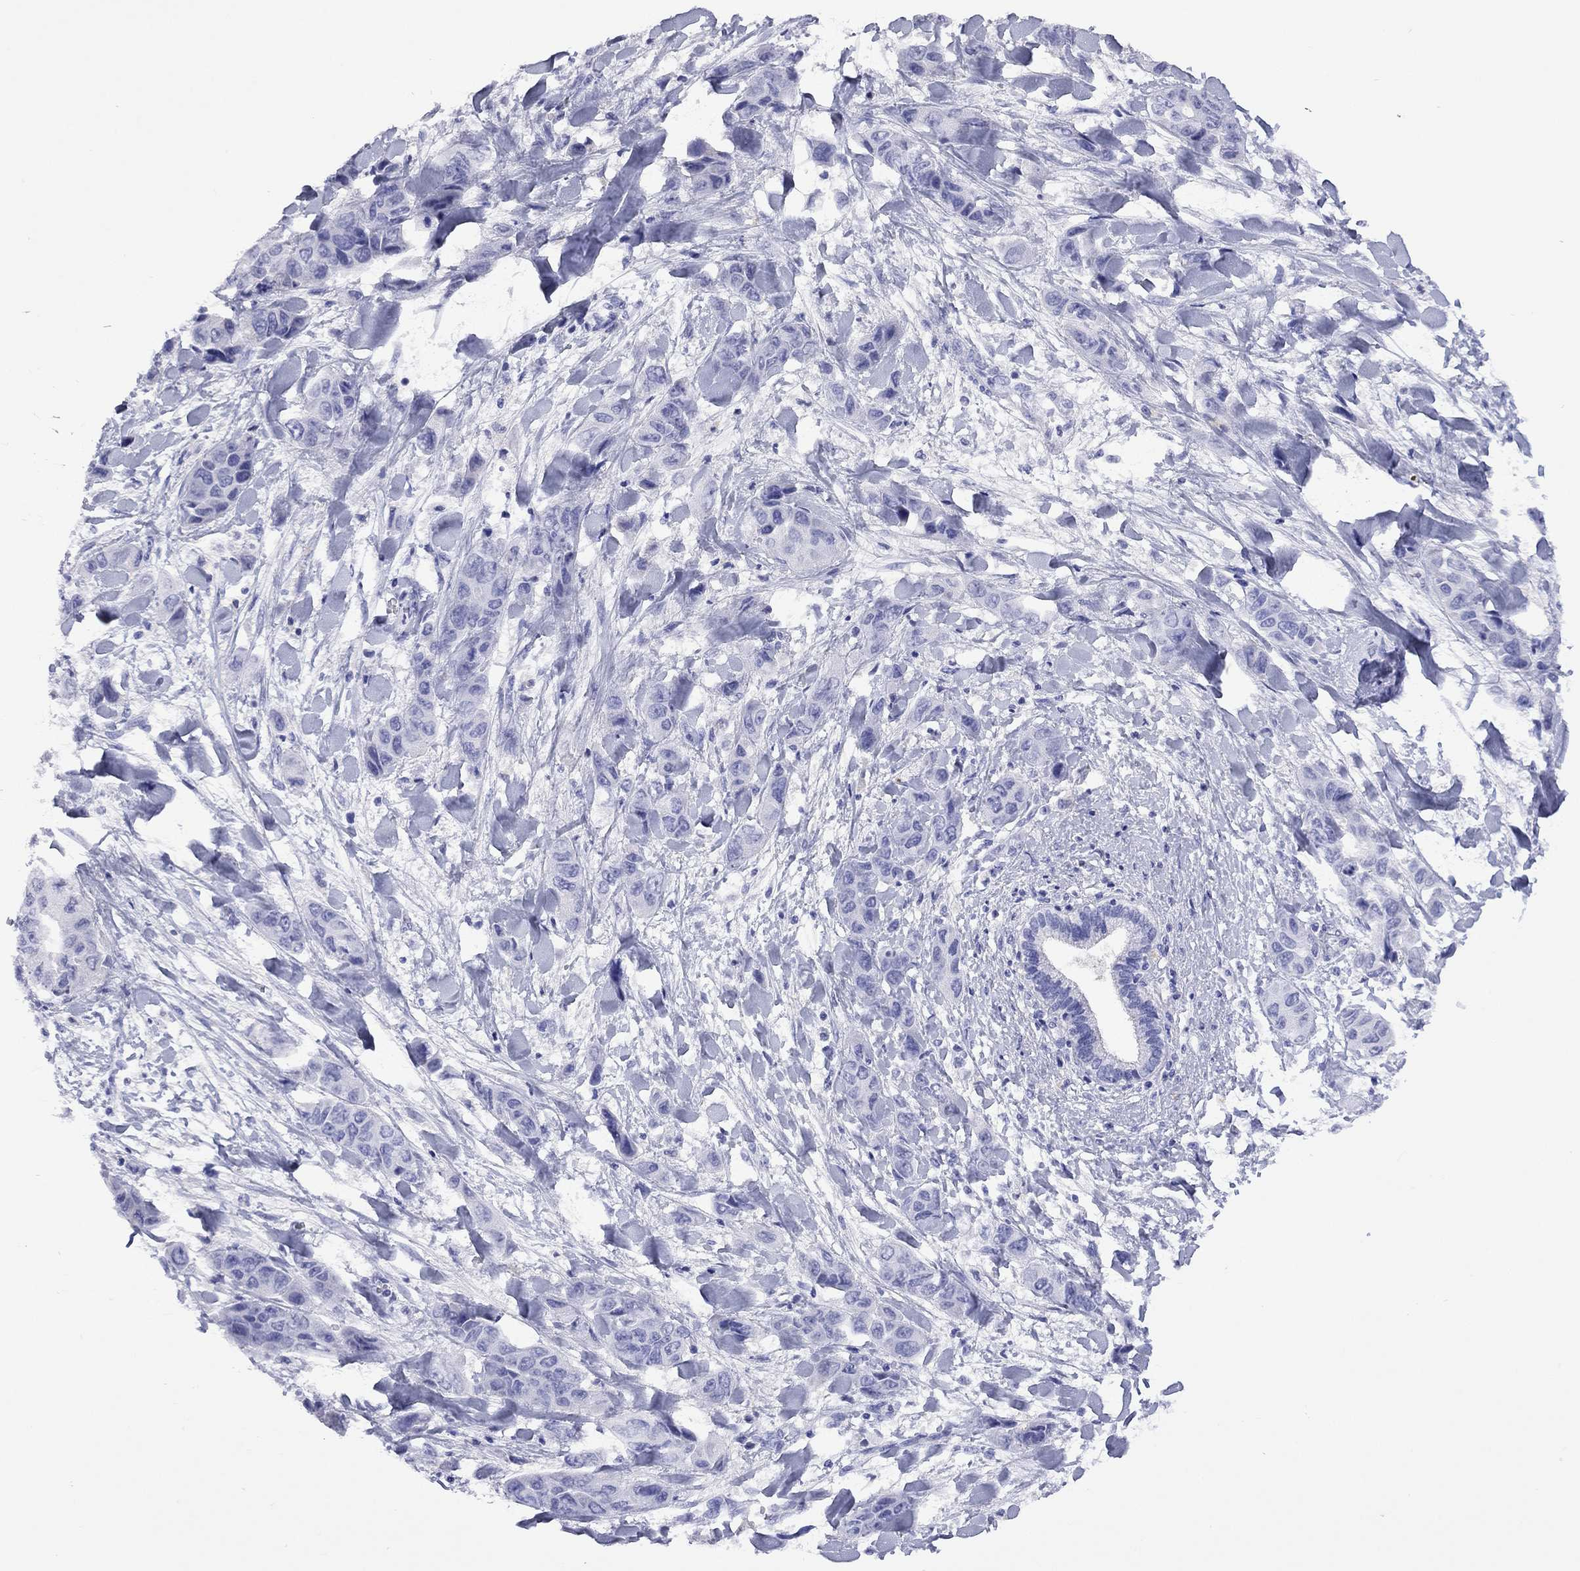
{"staining": {"intensity": "negative", "quantity": "none", "location": "none"}, "tissue": "liver cancer", "cell_type": "Tumor cells", "image_type": "cancer", "snomed": [{"axis": "morphology", "description": "Cholangiocarcinoma"}, {"axis": "topography", "description": "Liver"}], "caption": "Protein analysis of liver cancer (cholangiocarcinoma) shows no significant staining in tumor cells. Nuclei are stained in blue.", "gene": "FIGLA", "patient": {"sex": "female", "age": 52}}